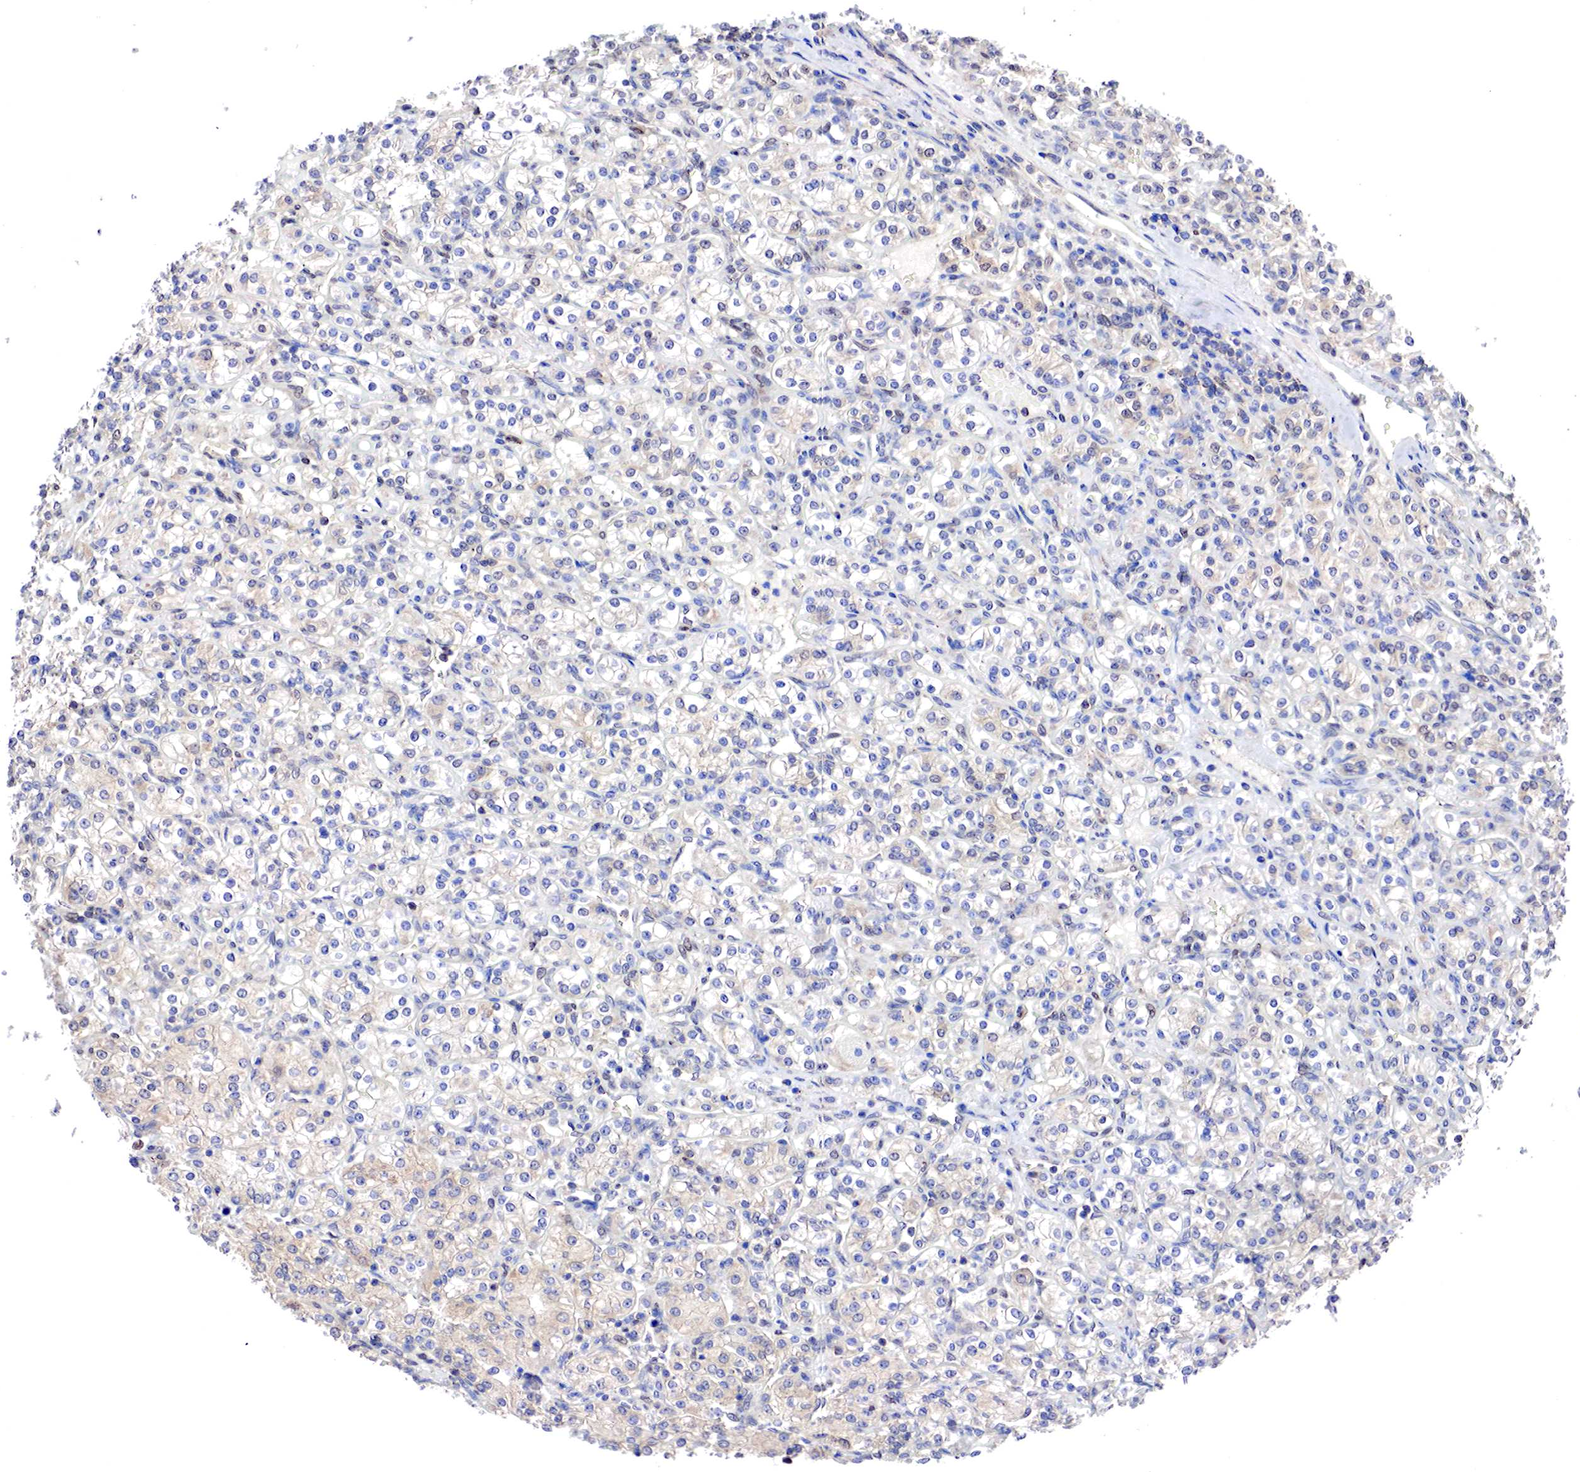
{"staining": {"intensity": "negative", "quantity": "none", "location": "none"}, "tissue": "renal cancer", "cell_type": "Tumor cells", "image_type": "cancer", "snomed": [{"axis": "morphology", "description": "Adenocarcinoma, NOS"}, {"axis": "topography", "description": "Kidney"}], "caption": "DAB immunohistochemical staining of renal cancer (adenocarcinoma) demonstrates no significant expression in tumor cells.", "gene": "PABIR2", "patient": {"sex": "male", "age": 77}}